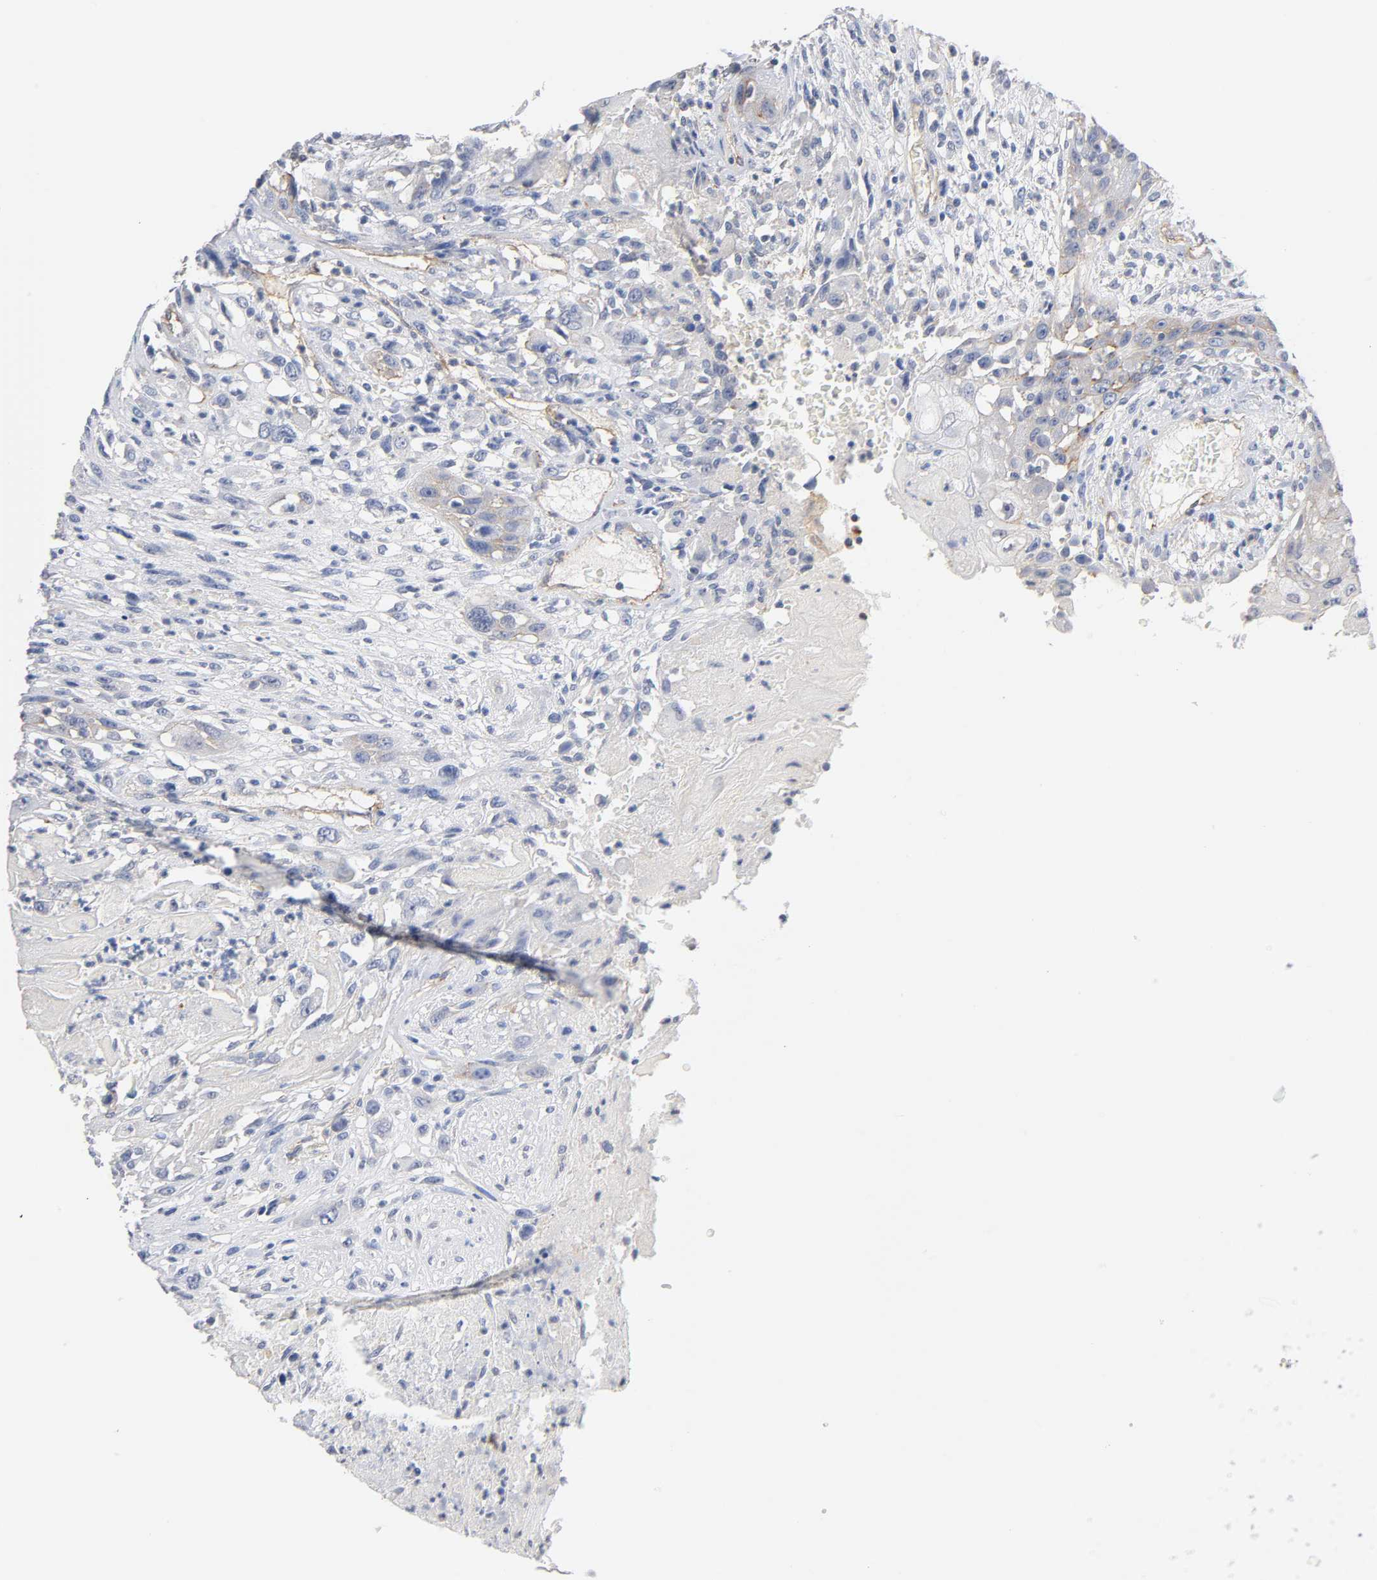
{"staining": {"intensity": "negative", "quantity": "none", "location": "none"}, "tissue": "head and neck cancer", "cell_type": "Tumor cells", "image_type": "cancer", "snomed": [{"axis": "morphology", "description": "Necrosis, NOS"}, {"axis": "morphology", "description": "Neoplasm, malignant, NOS"}, {"axis": "topography", "description": "Salivary gland"}, {"axis": "topography", "description": "Head-Neck"}], "caption": "The immunohistochemistry image has no significant positivity in tumor cells of head and neck cancer (malignant neoplasm) tissue. Nuclei are stained in blue.", "gene": "SPTAN1", "patient": {"sex": "male", "age": 43}}